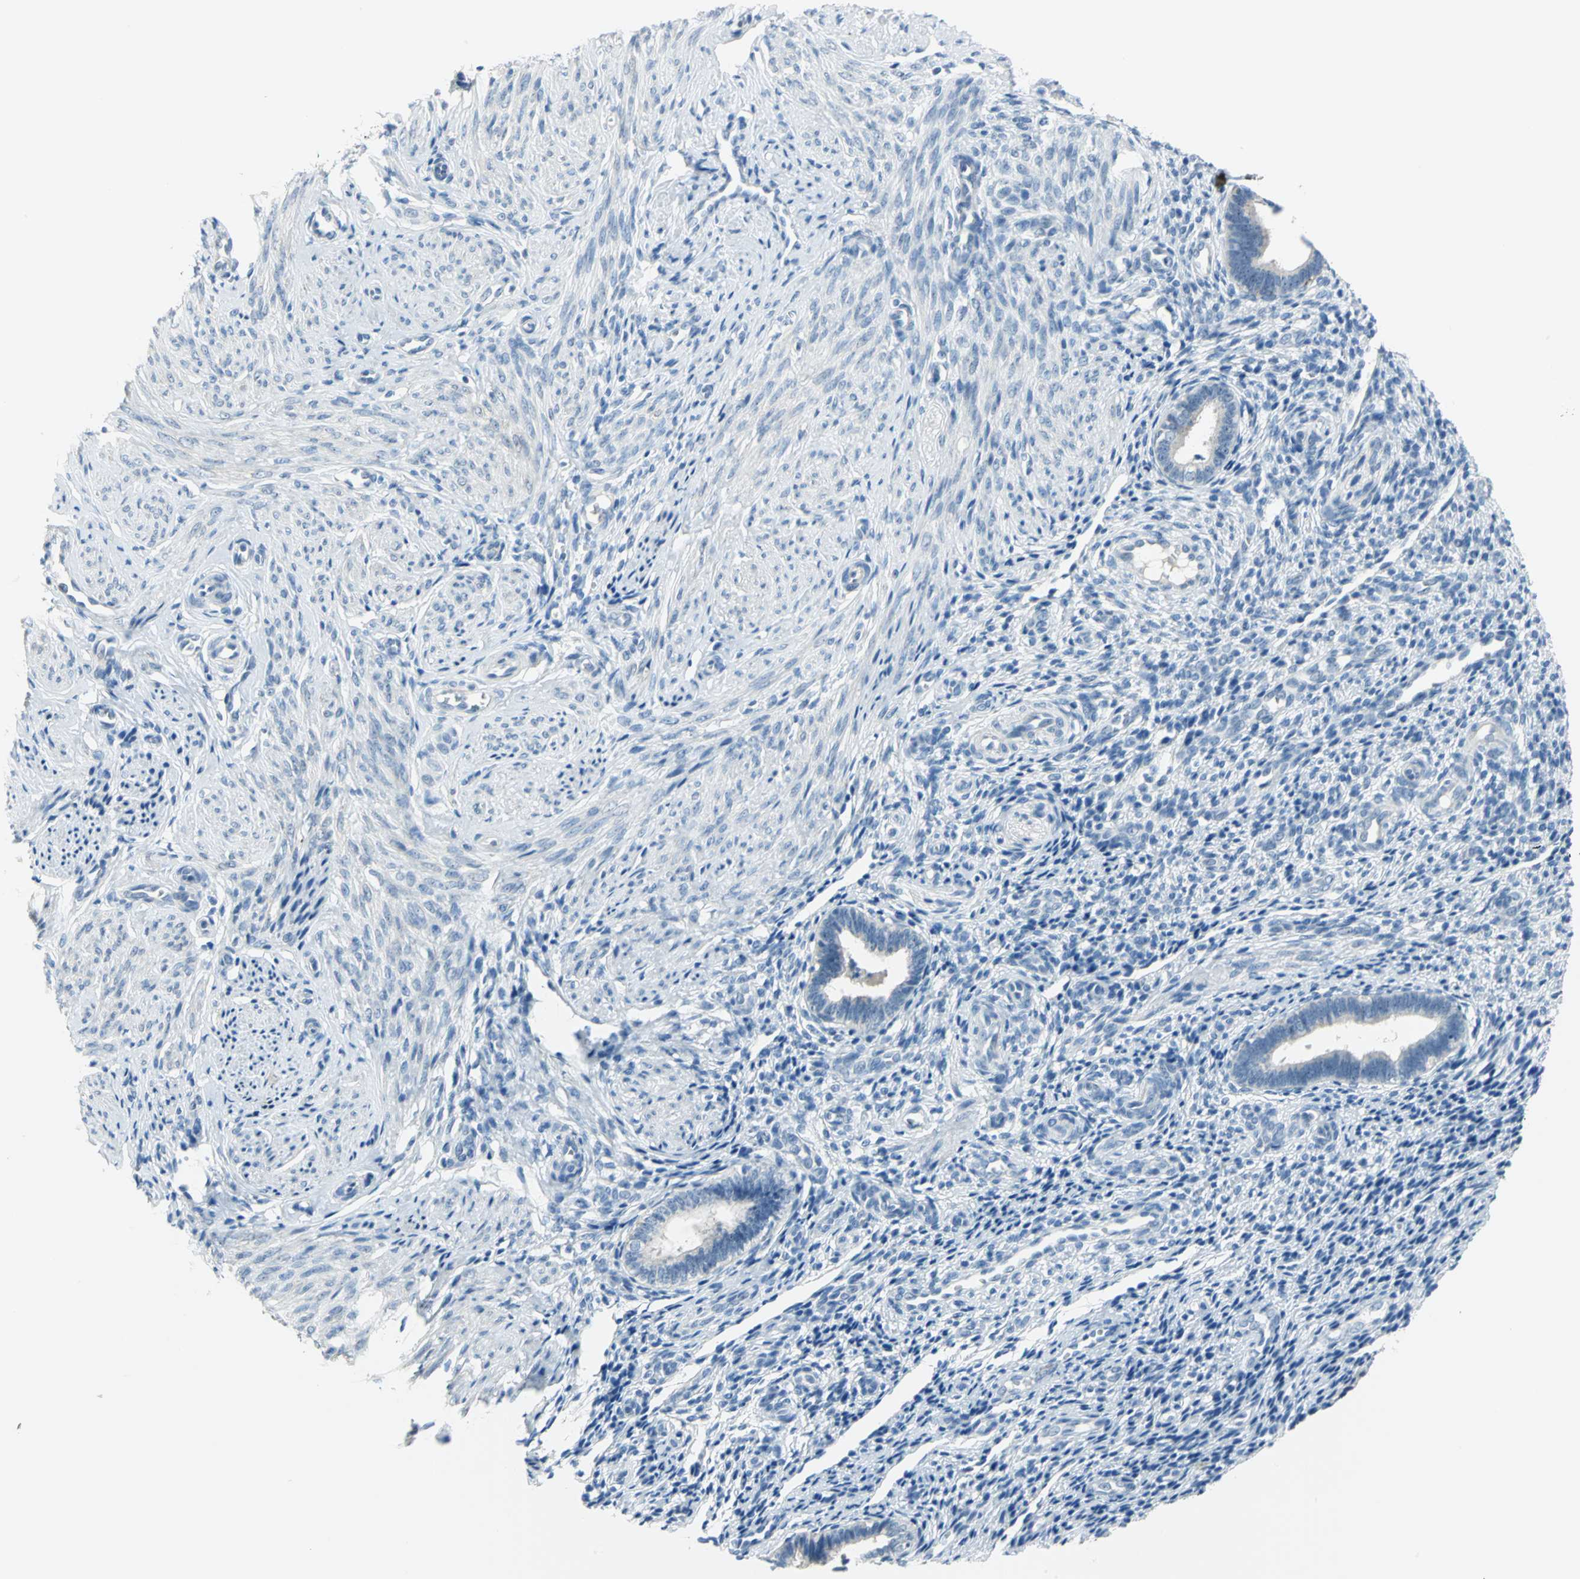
{"staining": {"intensity": "negative", "quantity": "none", "location": "none"}, "tissue": "endometrium", "cell_type": "Cells in endometrial stroma", "image_type": "normal", "snomed": [{"axis": "morphology", "description": "Normal tissue, NOS"}, {"axis": "topography", "description": "Endometrium"}], "caption": "The histopathology image displays no significant staining in cells in endometrial stroma of endometrium.", "gene": "MUC4", "patient": {"sex": "female", "age": 27}}